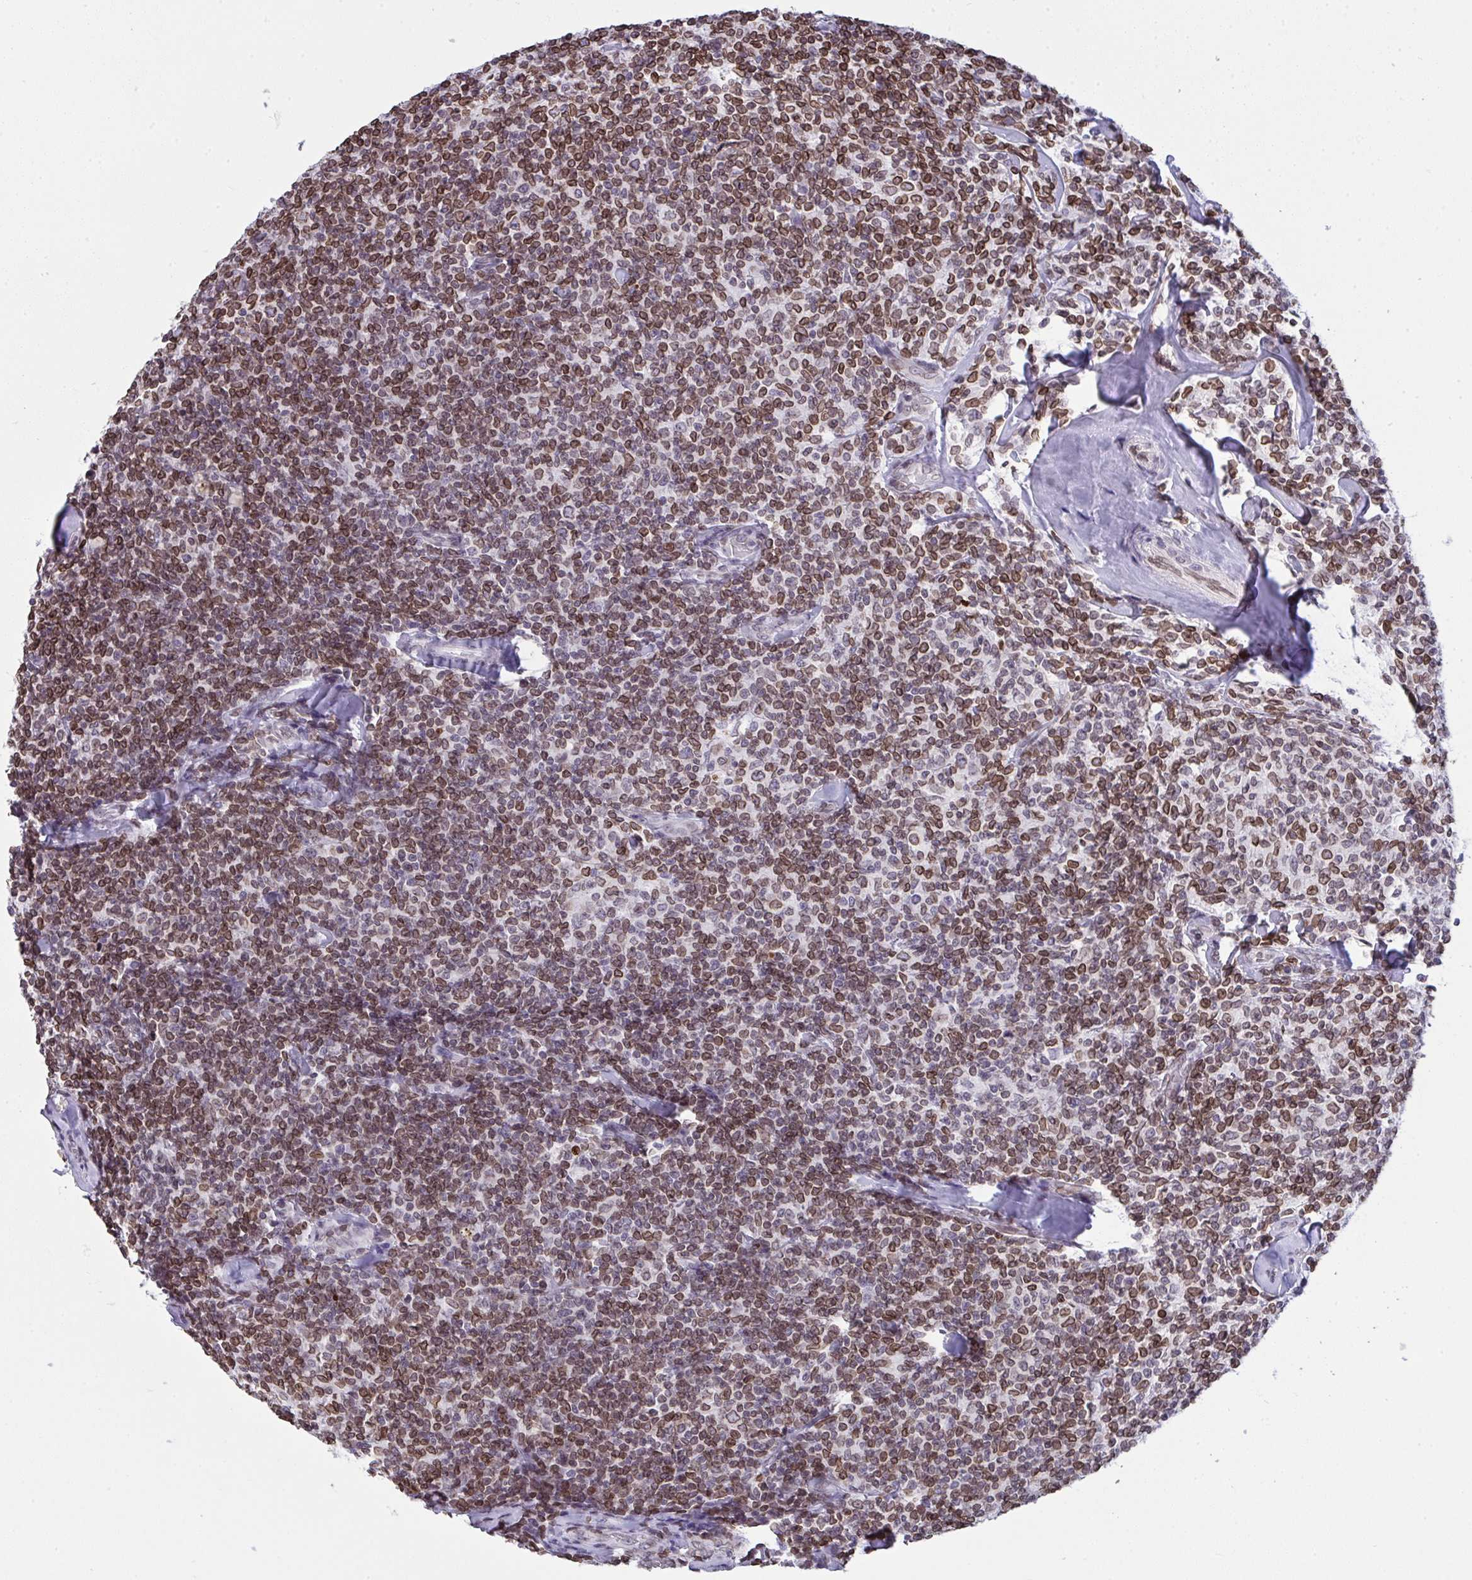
{"staining": {"intensity": "moderate", "quantity": ">75%", "location": "cytoplasmic/membranous,nuclear"}, "tissue": "lymphoma", "cell_type": "Tumor cells", "image_type": "cancer", "snomed": [{"axis": "morphology", "description": "Malignant lymphoma, non-Hodgkin's type, Low grade"}, {"axis": "topography", "description": "Lymph node"}], "caption": "A brown stain labels moderate cytoplasmic/membranous and nuclear expression of a protein in human lymphoma tumor cells.", "gene": "LMNB2", "patient": {"sex": "female", "age": 56}}